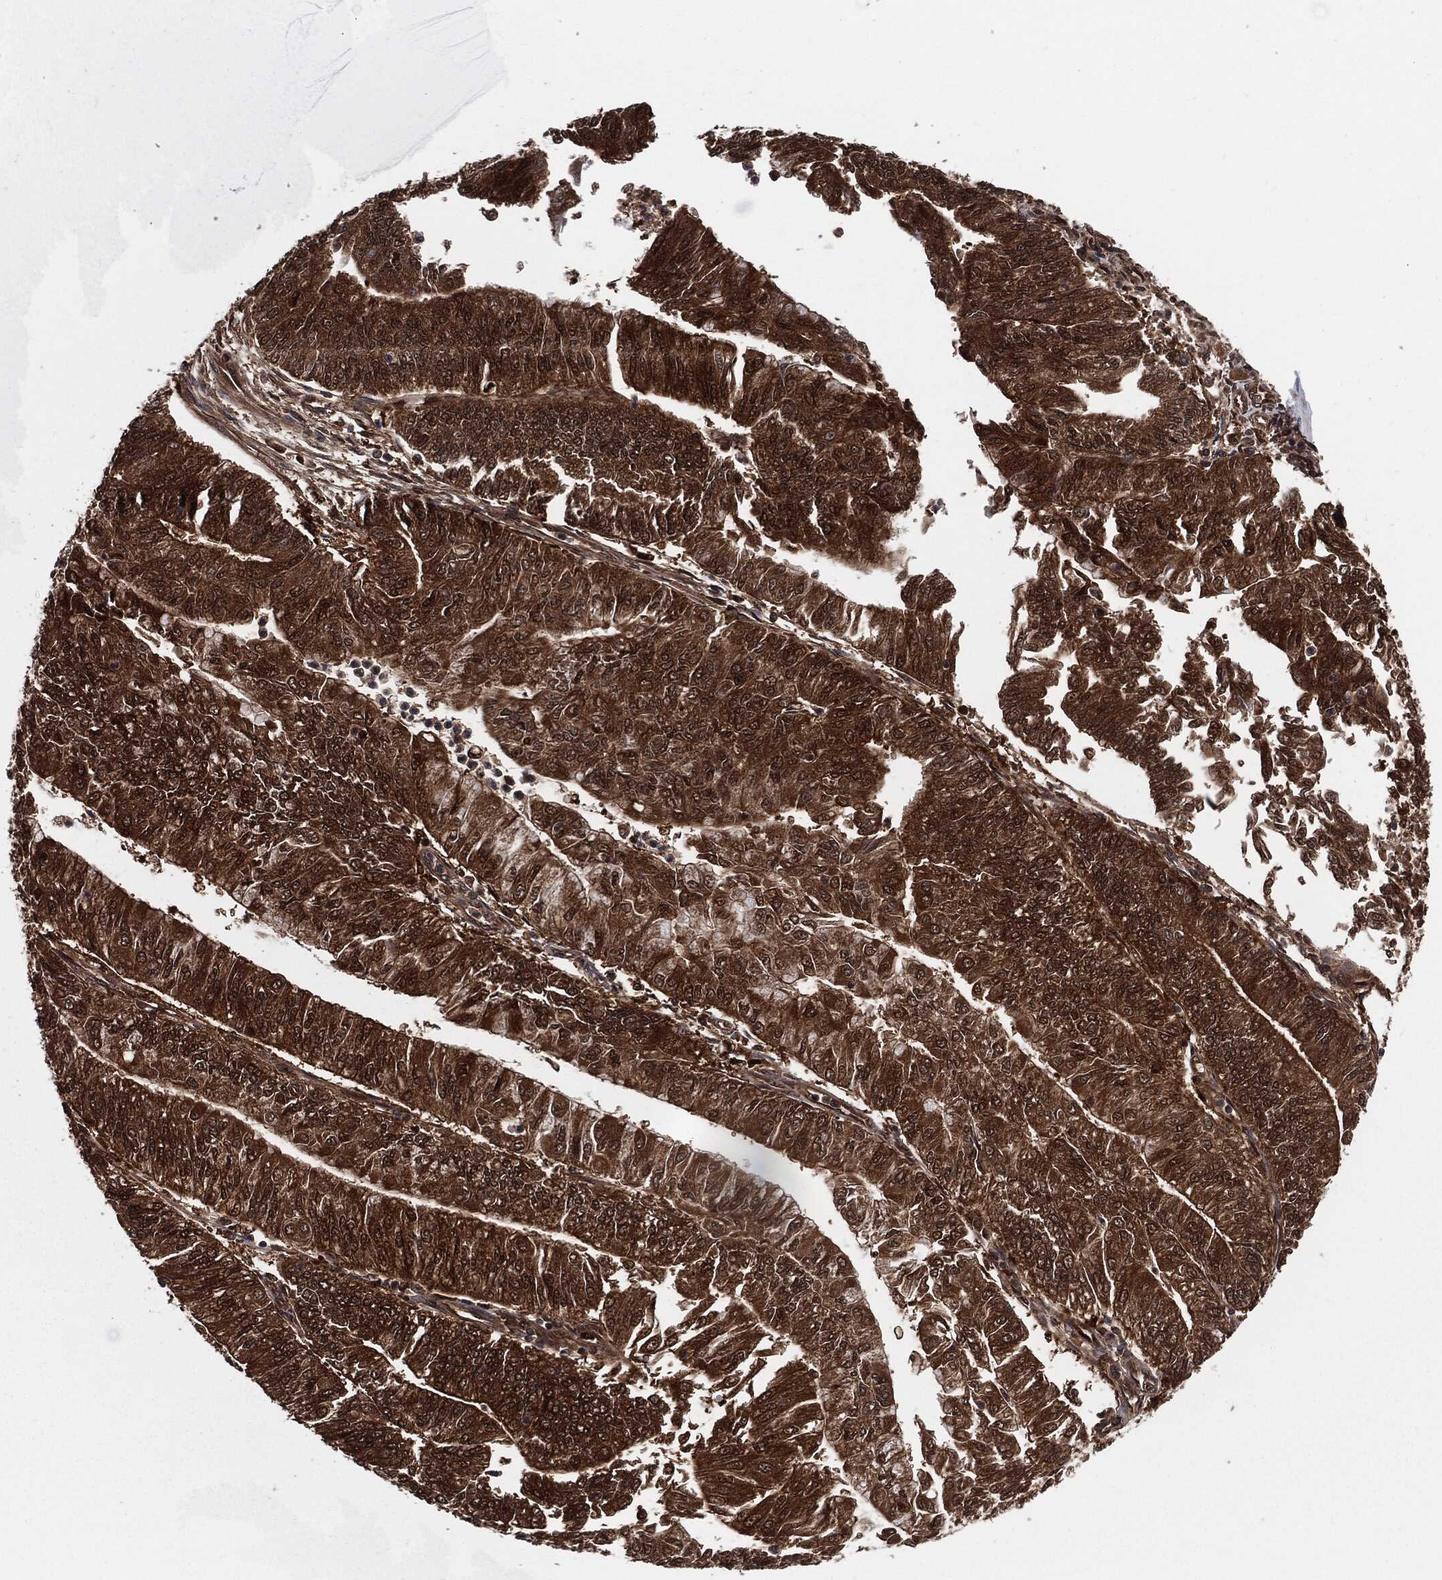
{"staining": {"intensity": "strong", "quantity": ">75%", "location": "cytoplasmic/membranous"}, "tissue": "endometrial cancer", "cell_type": "Tumor cells", "image_type": "cancer", "snomed": [{"axis": "morphology", "description": "Adenocarcinoma, NOS"}, {"axis": "topography", "description": "Endometrium"}], "caption": "Approximately >75% of tumor cells in human adenocarcinoma (endometrial) display strong cytoplasmic/membranous protein staining as visualized by brown immunohistochemical staining.", "gene": "XPNPEP1", "patient": {"sex": "female", "age": 59}}